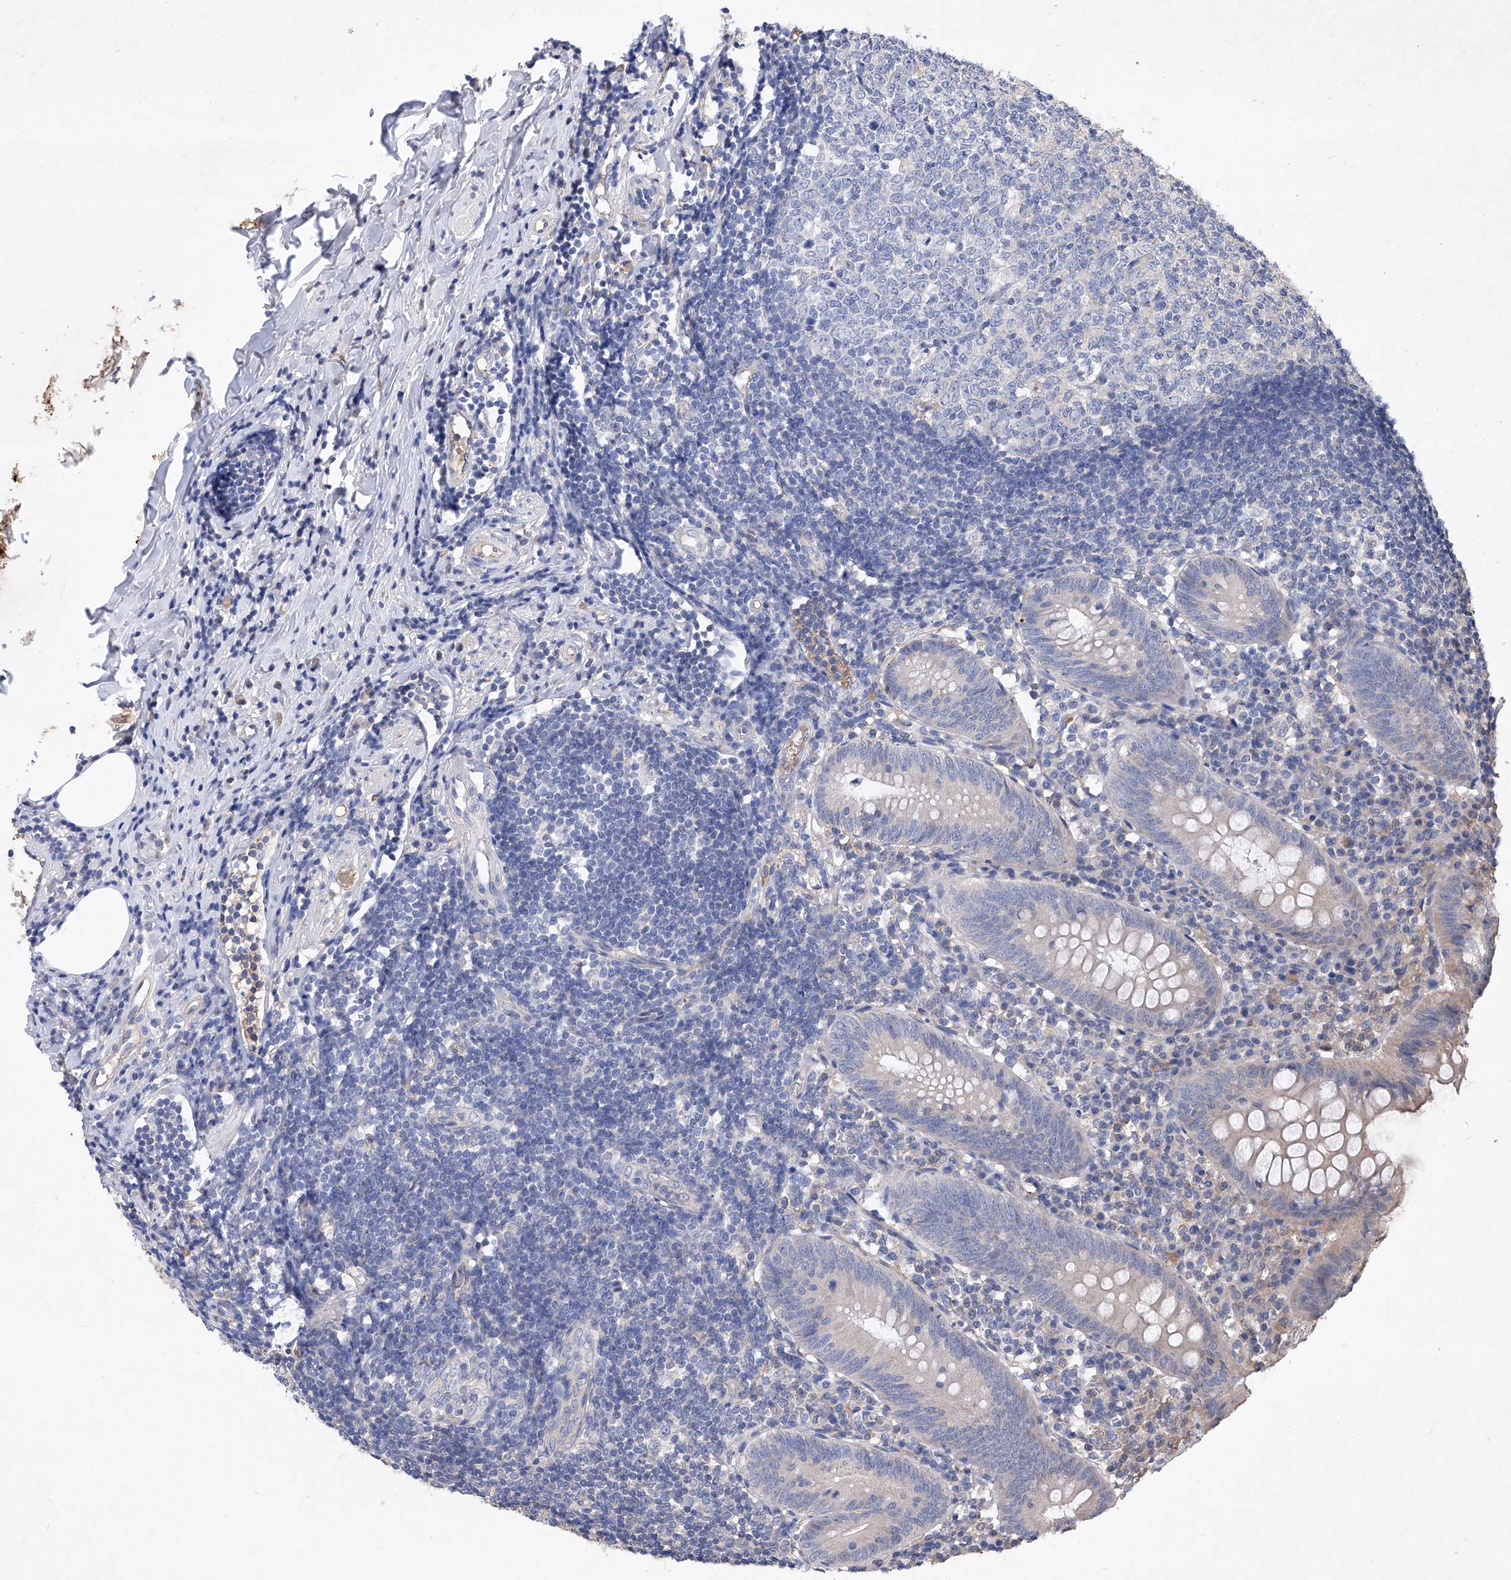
{"staining": {"intensity": "negative", "quantity": "none", "location": "none"}, "tissue": "appendix", "cell_type": "Glandular cells", "image_type": "normal", "snomed": [{"axis": "morphology", "description": "Normal tissue, NOS"}, {"axis": "topography", "description": "Appendix"}], "caption": "Immunohistochemical staining of benign human appendix displays no significant positivity in glandular cells.", "gene": "SYNGR1", "patient": {"sex": "female", "age": 54}}